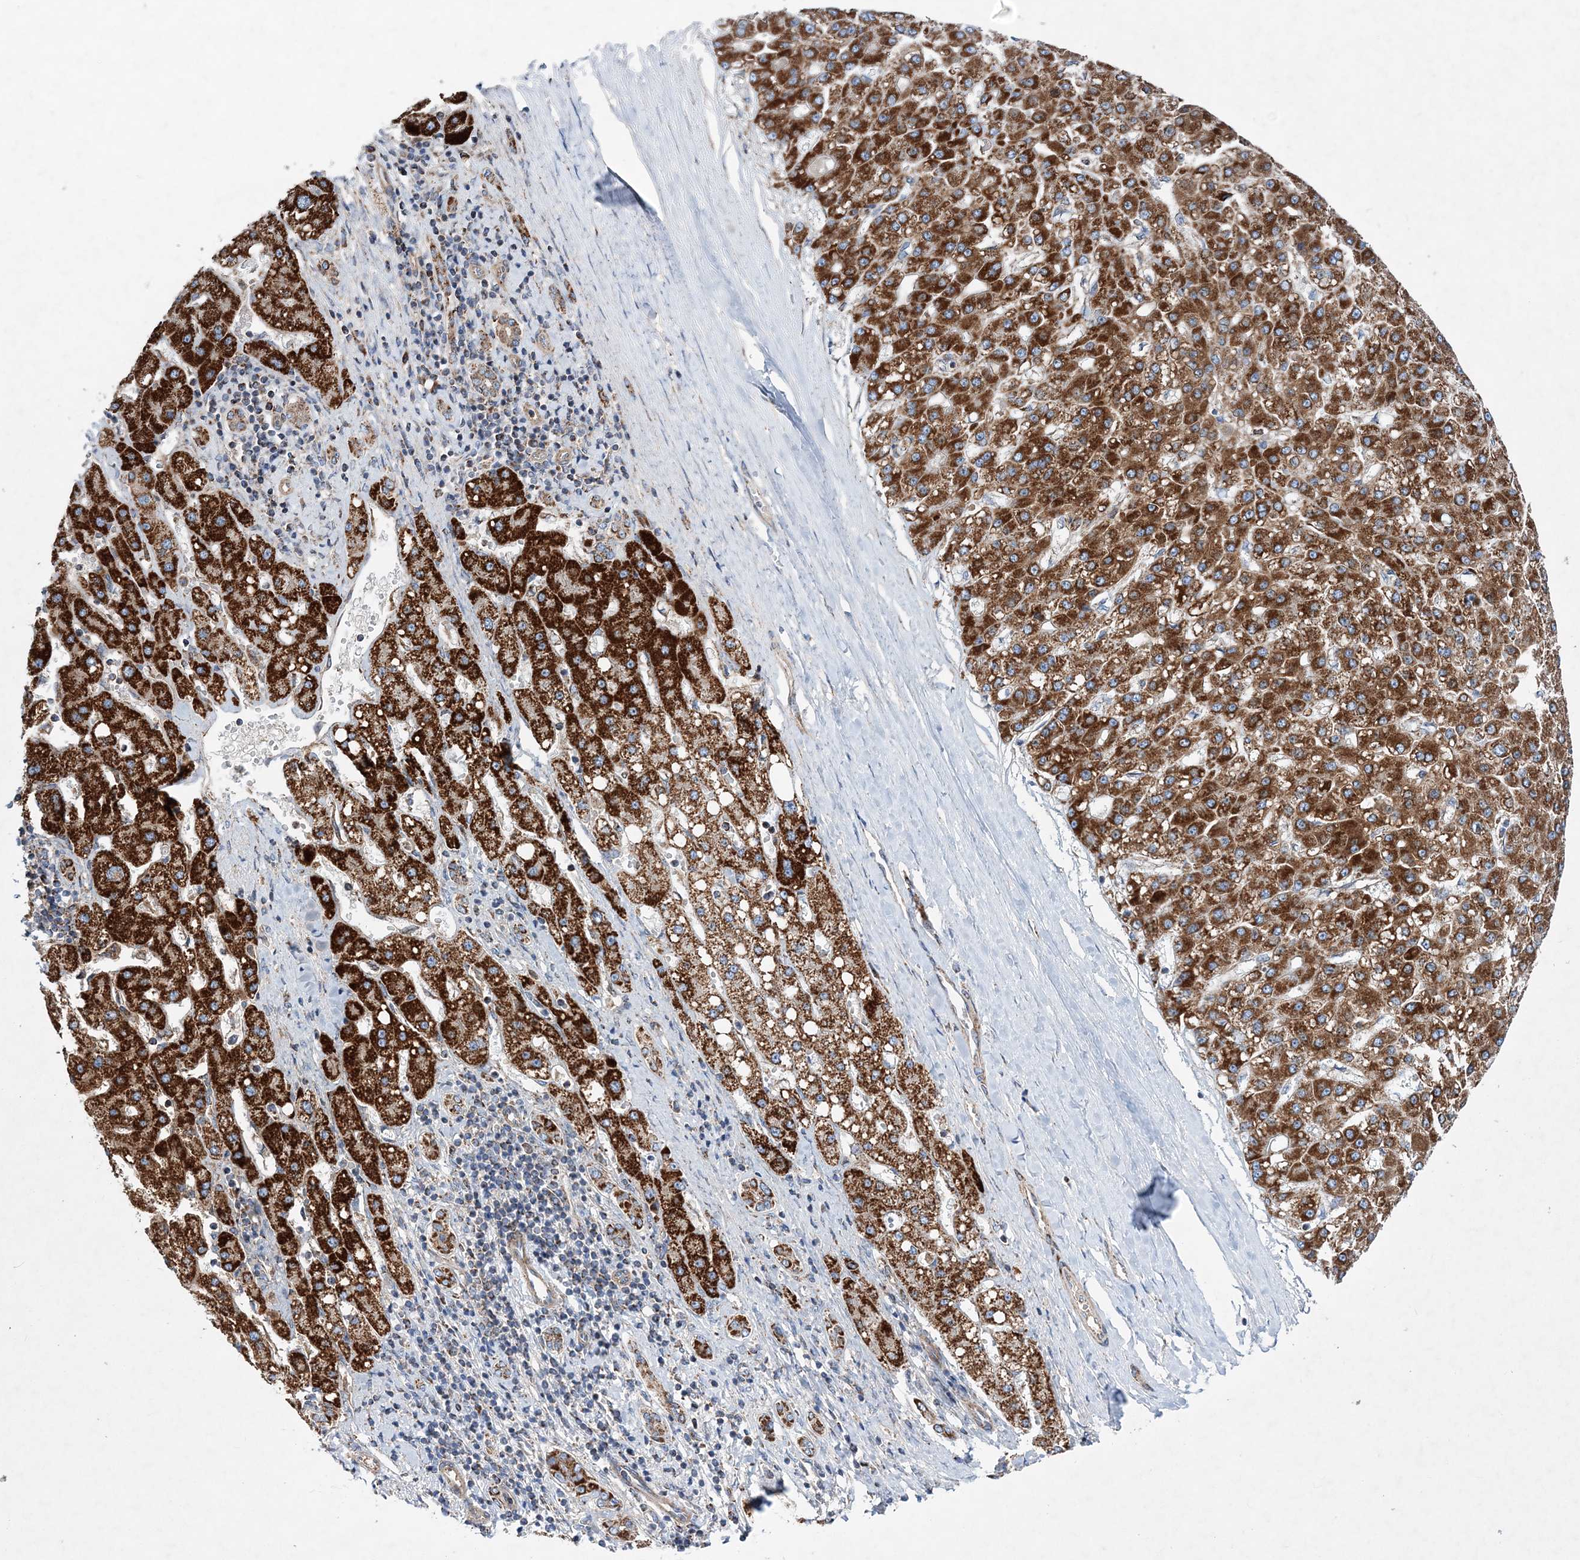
{"staining": {"intensity": "strong", "quantity": ">75%", "location": "cytoplasmic/membranous"}, "tissue": "liver cancer", "cell_type": "Tumor cells", "image_type": "cancer", "snomed": [{"axis": "morphology", "description": "Carcinoma, Hepatocellular, NOS"}, {"axis": "topography", "description": "Liver"}], "caption": "Immunohistochemical staining of human liver cancer (hepatocellular carcinoma) displays high levels of strong cytoplasmic/membranous protein staining in about >75% of tumor cells.", "gene": "NGLY1", "patient": {"sex": "male", "age": 67}}